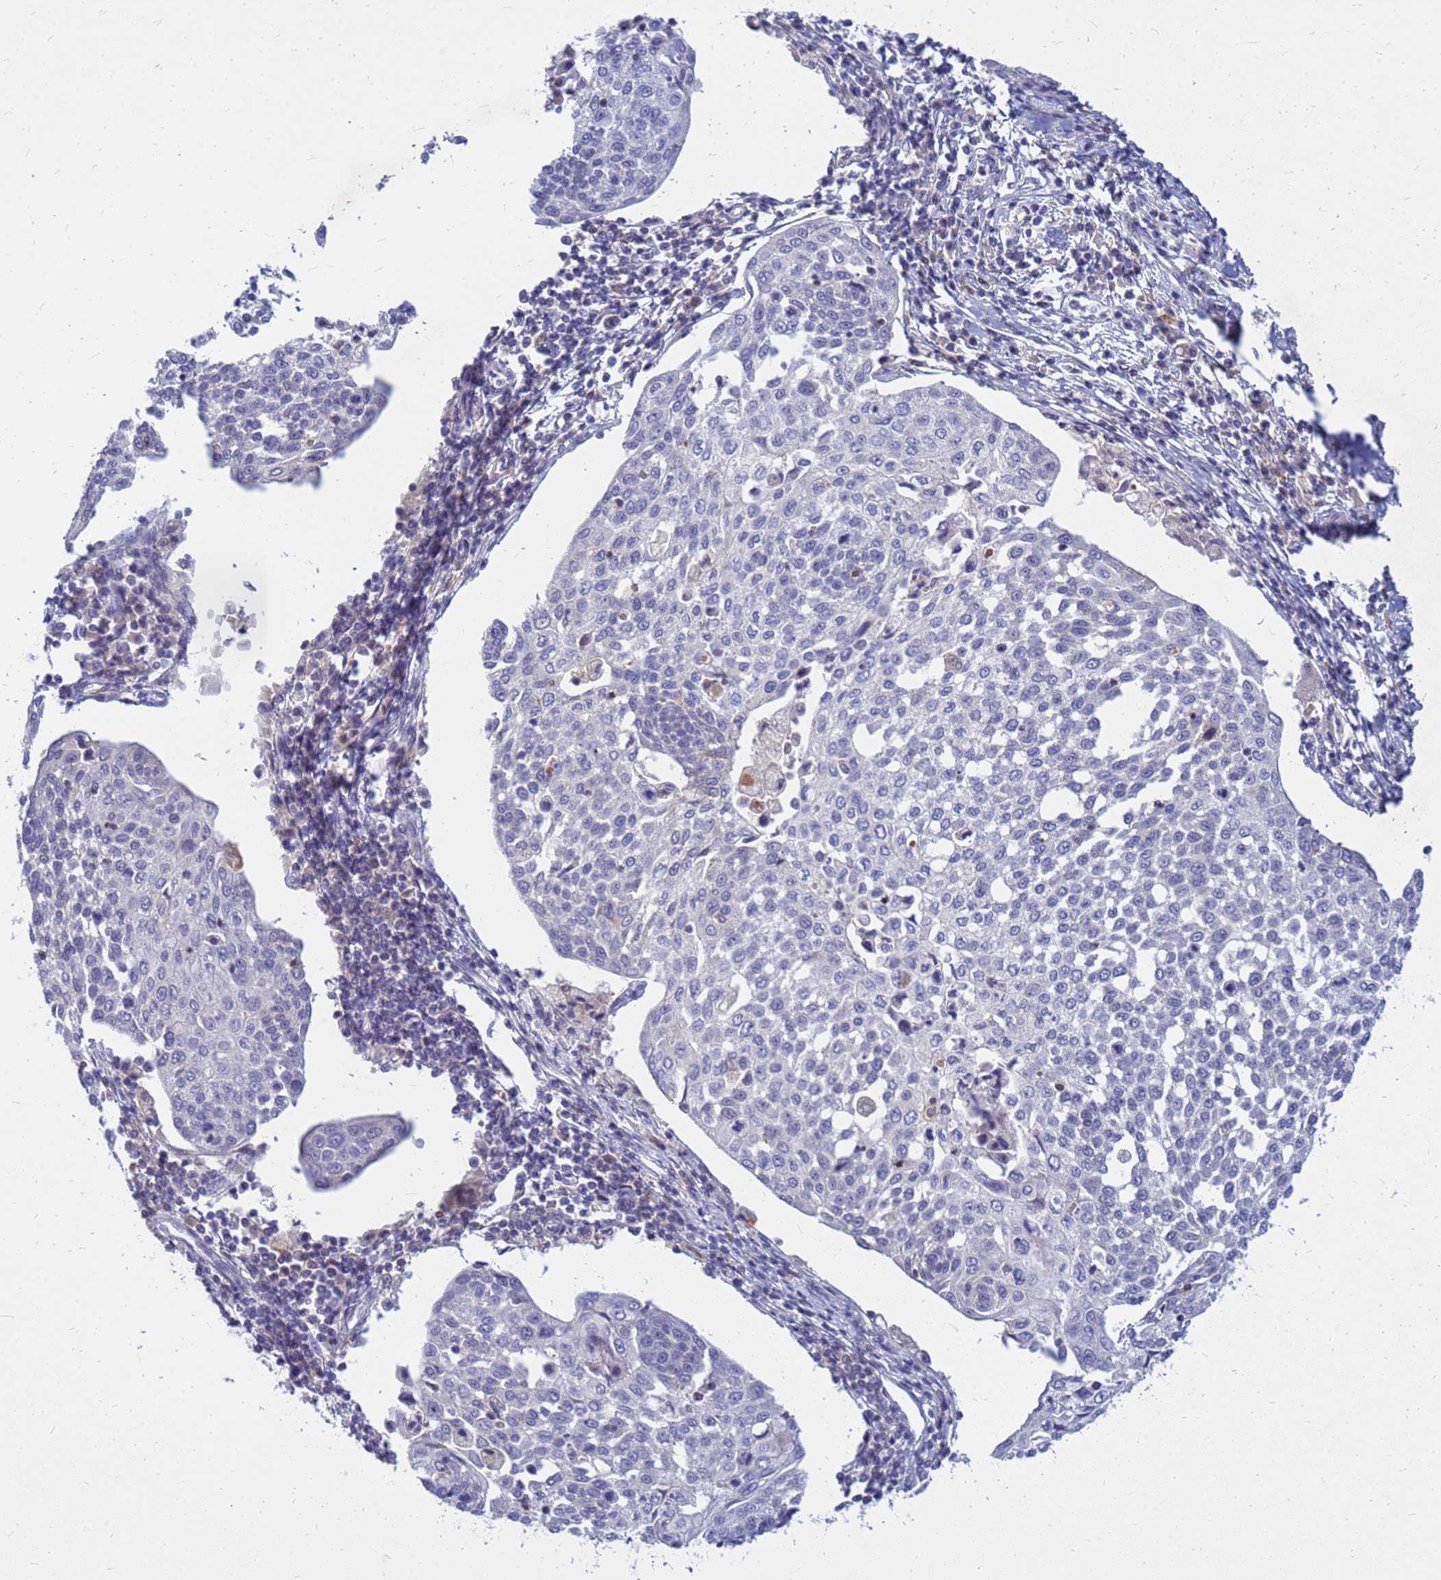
{"staining": {"intensity": "negative", "quantity": "none", "location": "none"}, "tissue": "cervical cancer", "cell_type": "Tumor cells", "image_type": "cancer", "snomed": [{"axis": "morphology", "description": "Squamous cell carcinoma, NOS"}, {"axis": "topography", "description": "Cervix"}], "caption": "The photomicrograph exhibits no staining of tumor cells in cervical squamous cell carcinoma.", "gene": "SRGAP3", "patient": {"sex": "female", "age": 34}}